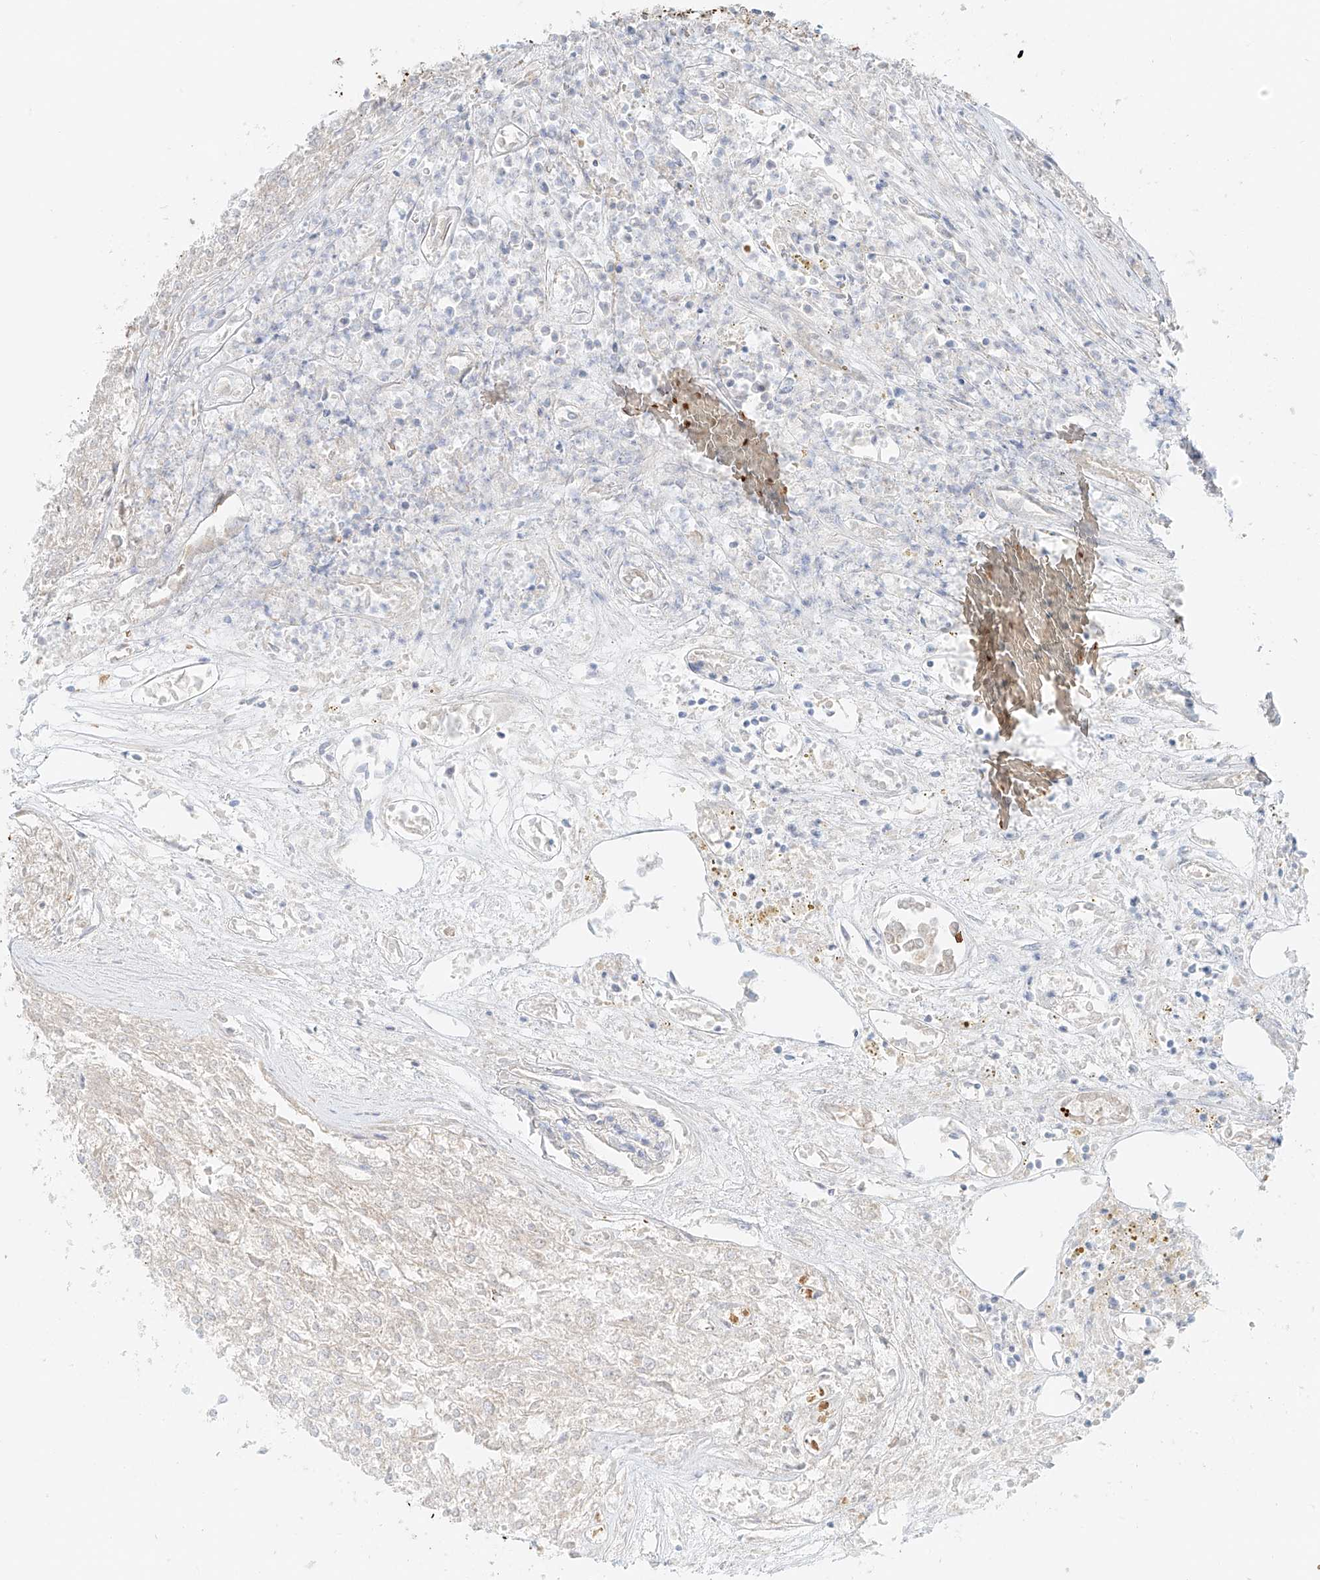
{"staining": {"intensity": "negative", "quantity": "none", "location": "none"}, "tissue": "renal cancer", "cell_type": "Tumor cells", "image_type": "cancer", "snomed": [{"axis": "morphology", "description": "Adenocarcinoma, NOS"}, {"axis": "topography", "description": "Kidney"}], "caption": "Tumor cells are negative for protein expression in human renal adenocarcinoma.", "gene": "EIPR1", "patient": {"sex": "female", "age": 54}}